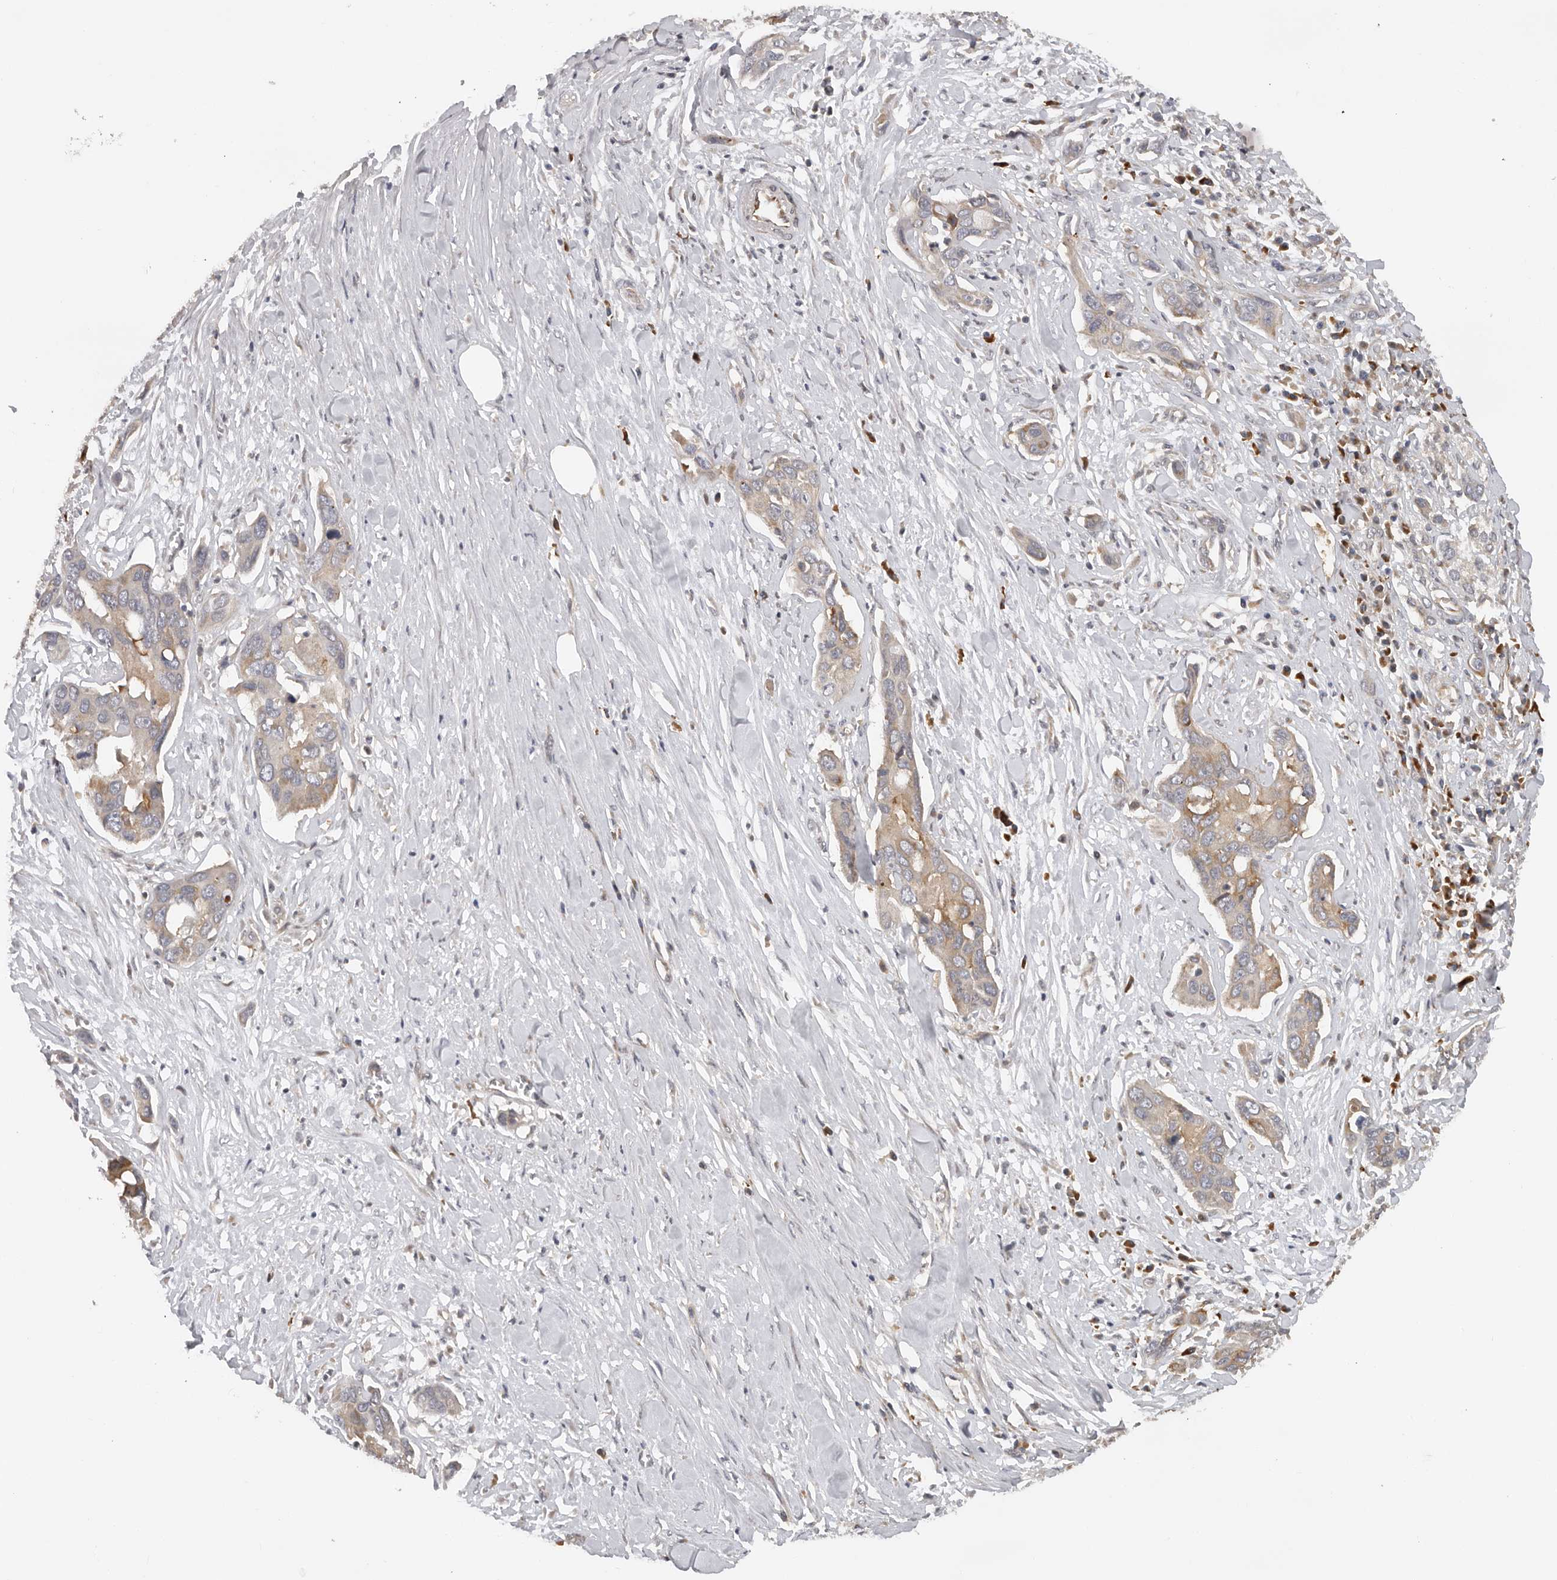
{"staining": {"intensity": "weak", "quantity": "25%-75%", "location": "cytoplasmic/membranous"}, "tissue": "pancreatic cancer", "cell_type": "Tumor cells", "image_type": "cancer", "snomed": [{"axis": "morphology", "description": "Adenocarcinoma, NOS"}, {"axis": "topography", "description": "Pancreas"}], "caption": "Immunohistochemistry (IHC) photomicrograph of human pancreatic cancer (adenocarcinoma) stained for a protein (brown), which shows low levels of weak cytoplasmic/membranous staining in approximately 25%-75% of tumor cells.", "gene": "RNF157", "patient": {"sex": "female", "age": 60}}